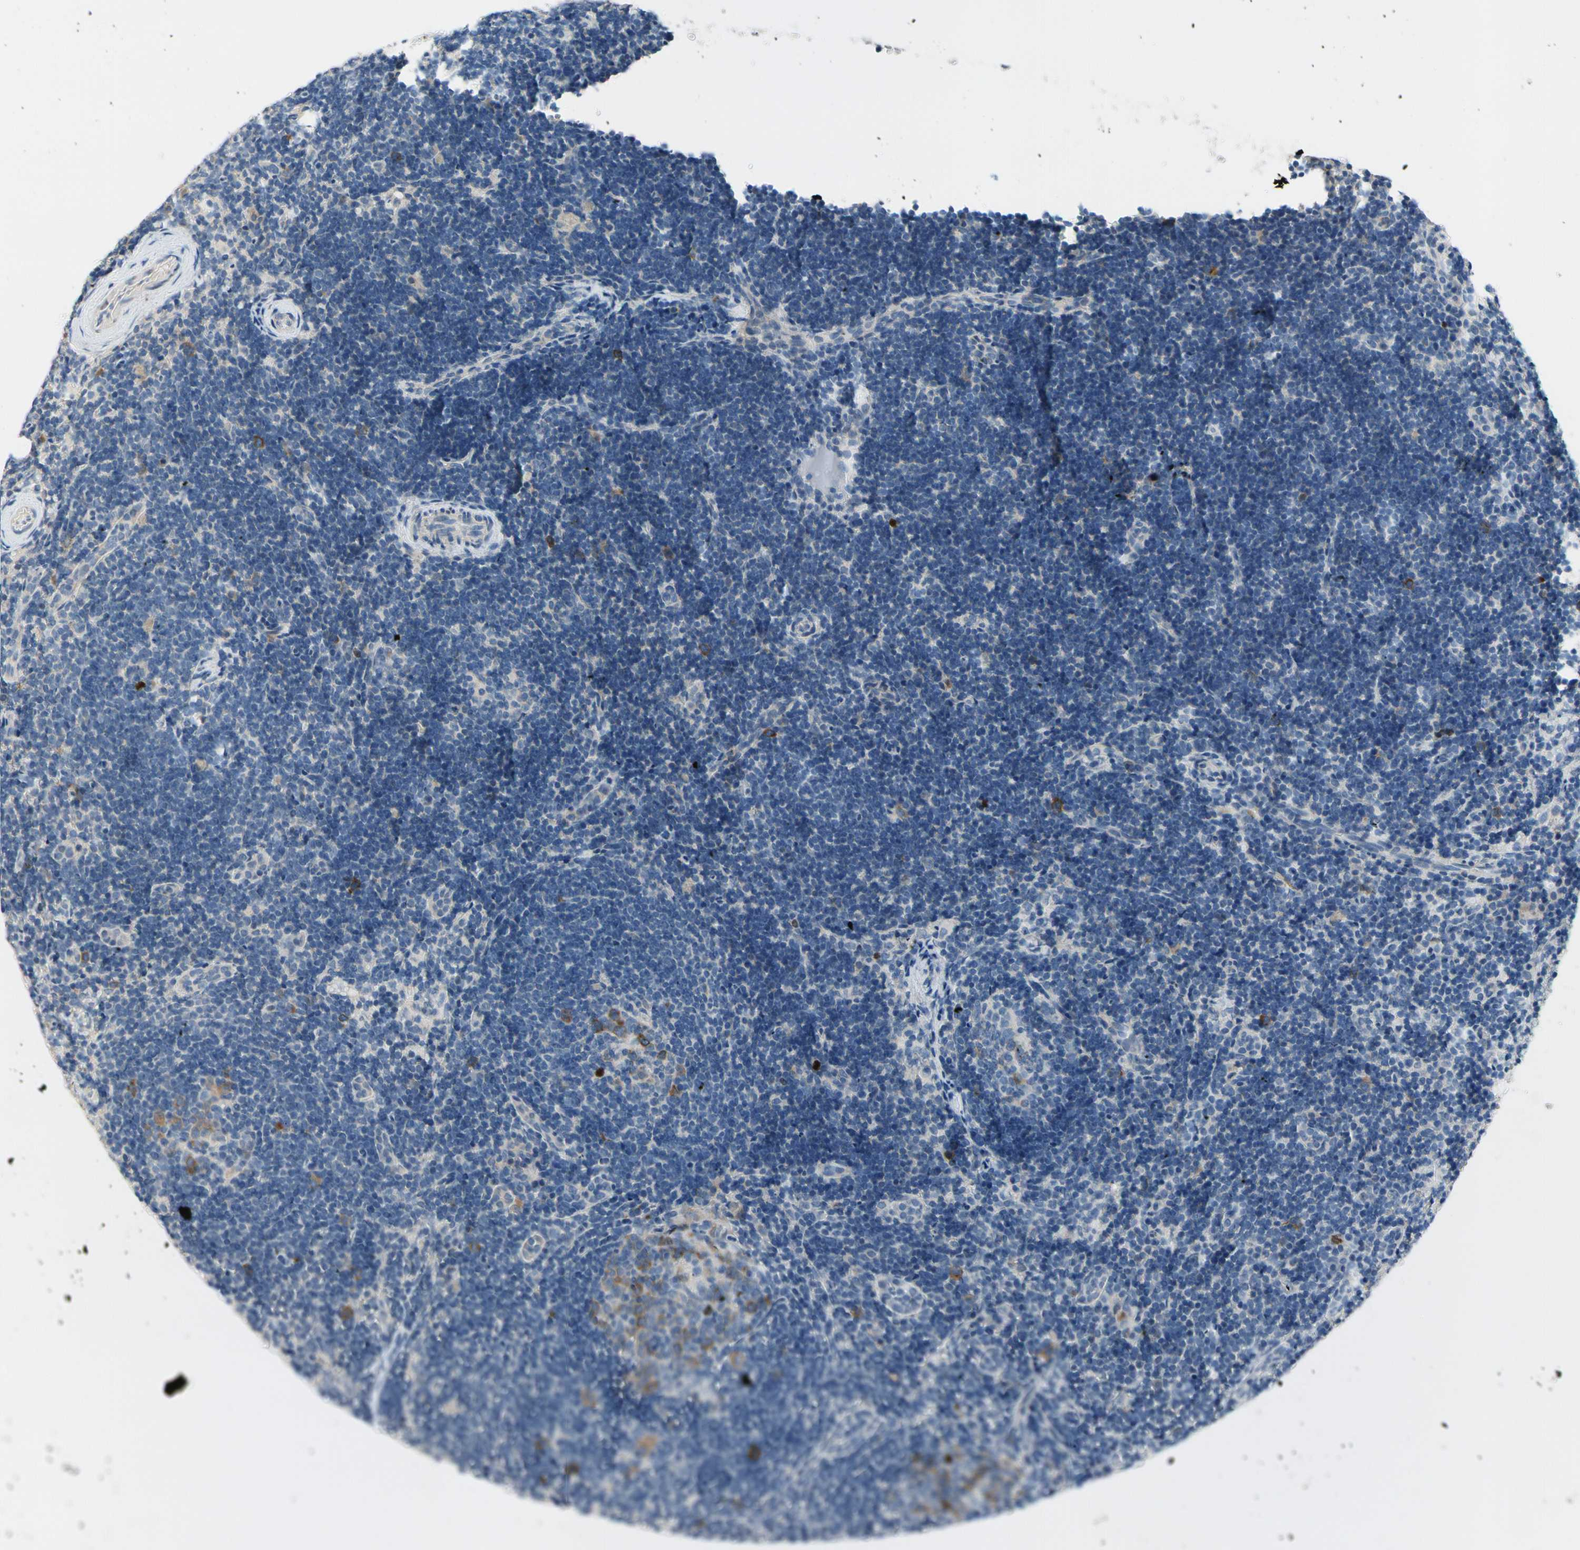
{"staining": {"intensity": "moderate", "quantity": "<25%", "location": "cytoplasmic/membranous"}, "tissue": "lymph node", "cell_type": "Germinal center cells", "image_type": "normal", "snomed": [{"axis": "morphology", "description": "Normal tissue, NOS"}, {"axis": "topography", "description": "Lymph node"}], "caption": "Lymph node stained for a protein (brown) reveals moderate cytoplasmic/membranous positive staining in approximately <25% of germinal center cells.", "gene": "CKAP2", "patient": {"sex": "female", "age": 14}}